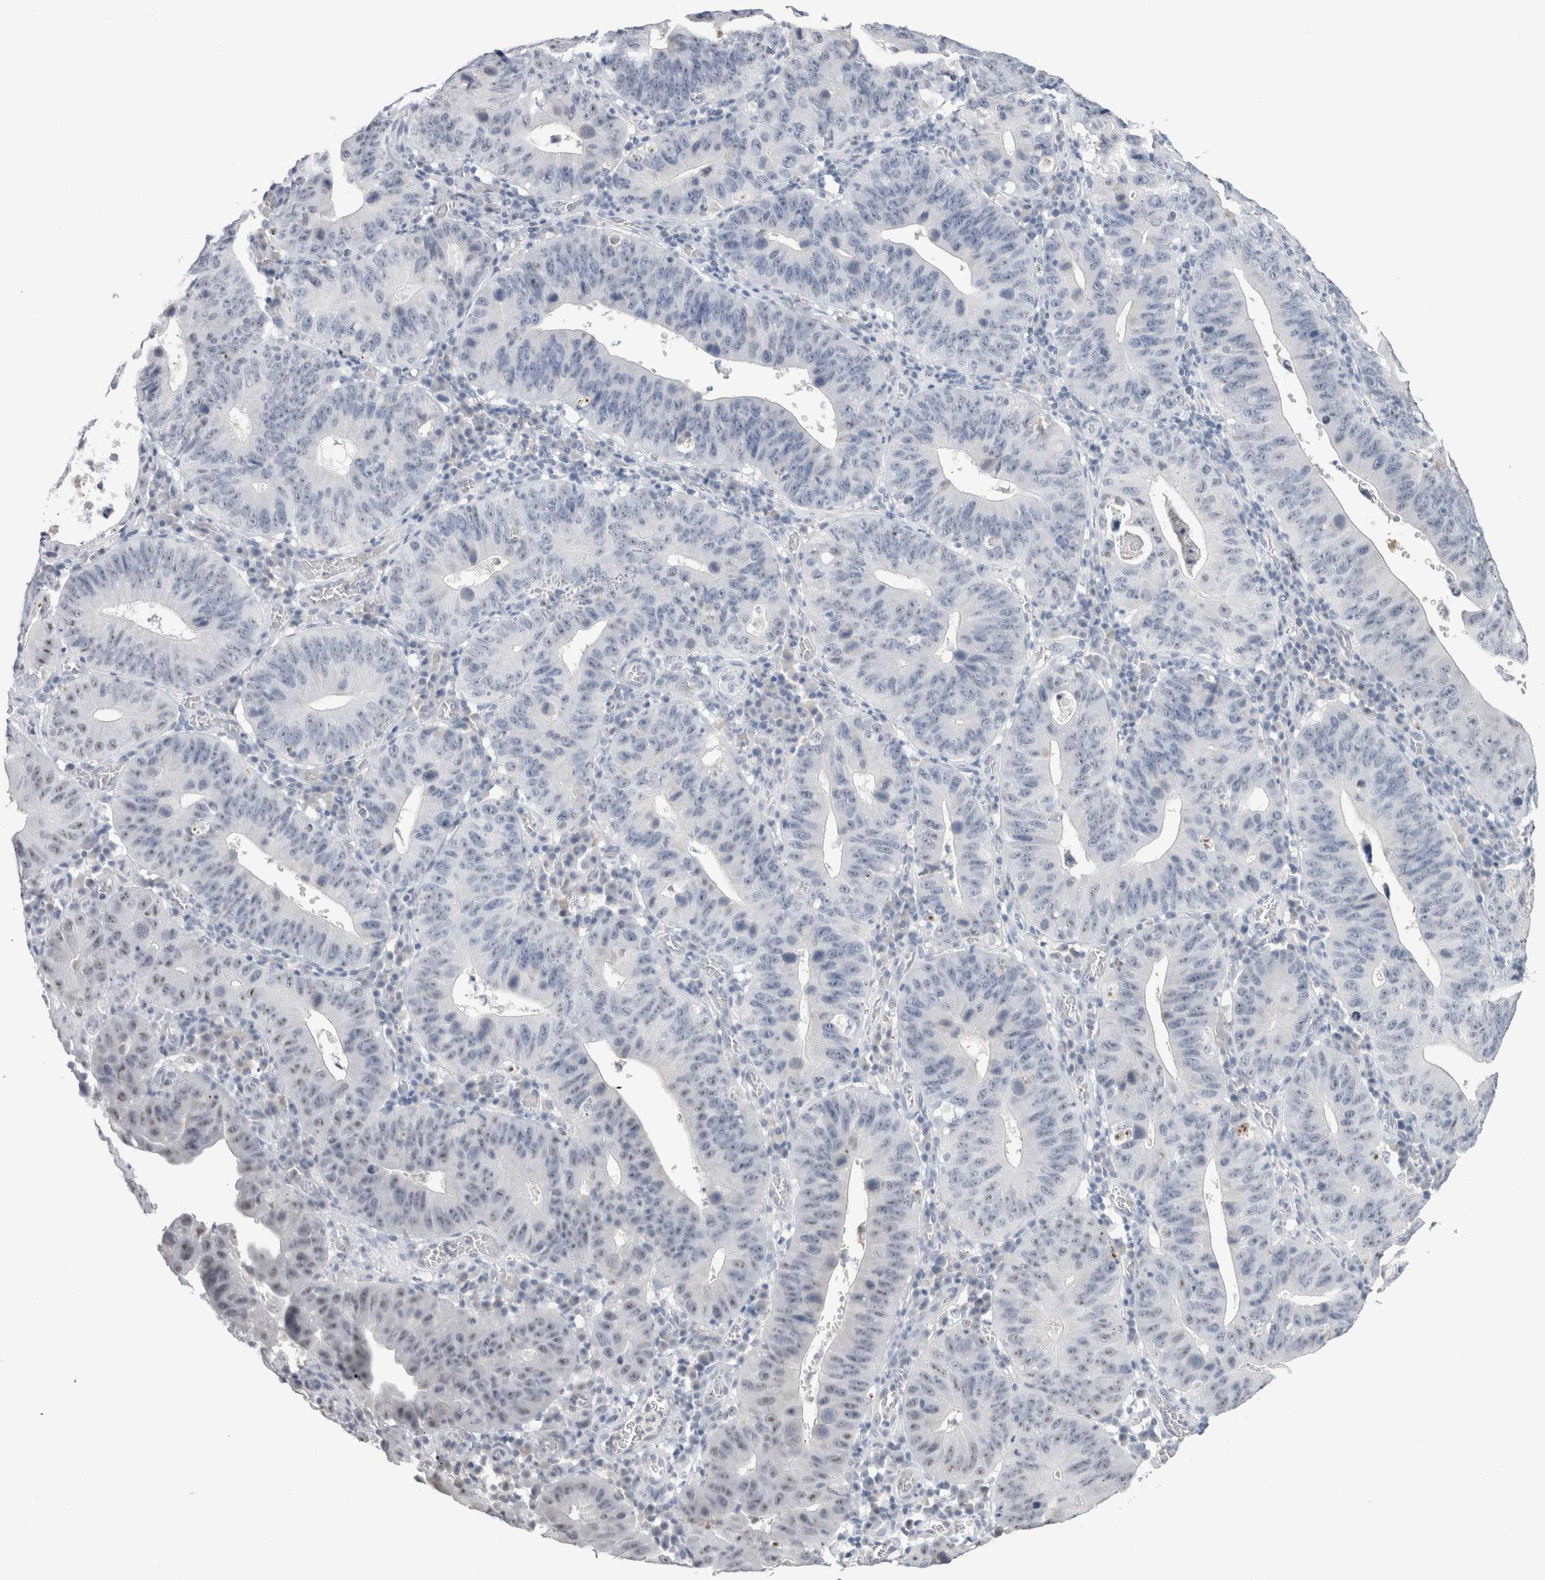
{"staining": {"intensity": "negative", "quantity": "none", "location": "none"}, "tissue": "stomach cancer", "cell_type": "Tumor cells", "image_type": "cancer", "snomed": [{"axis": "morphology", "description": "Adenocarcinoma, NOS"}, {"axis": "topography", "description": "Stomach"}], "caption": "Tumor cells show no significant staining in stomach cancer (adenocarcinoma).", "gene": "CADM3", "patient": {"sex": "male", "age": 59}}